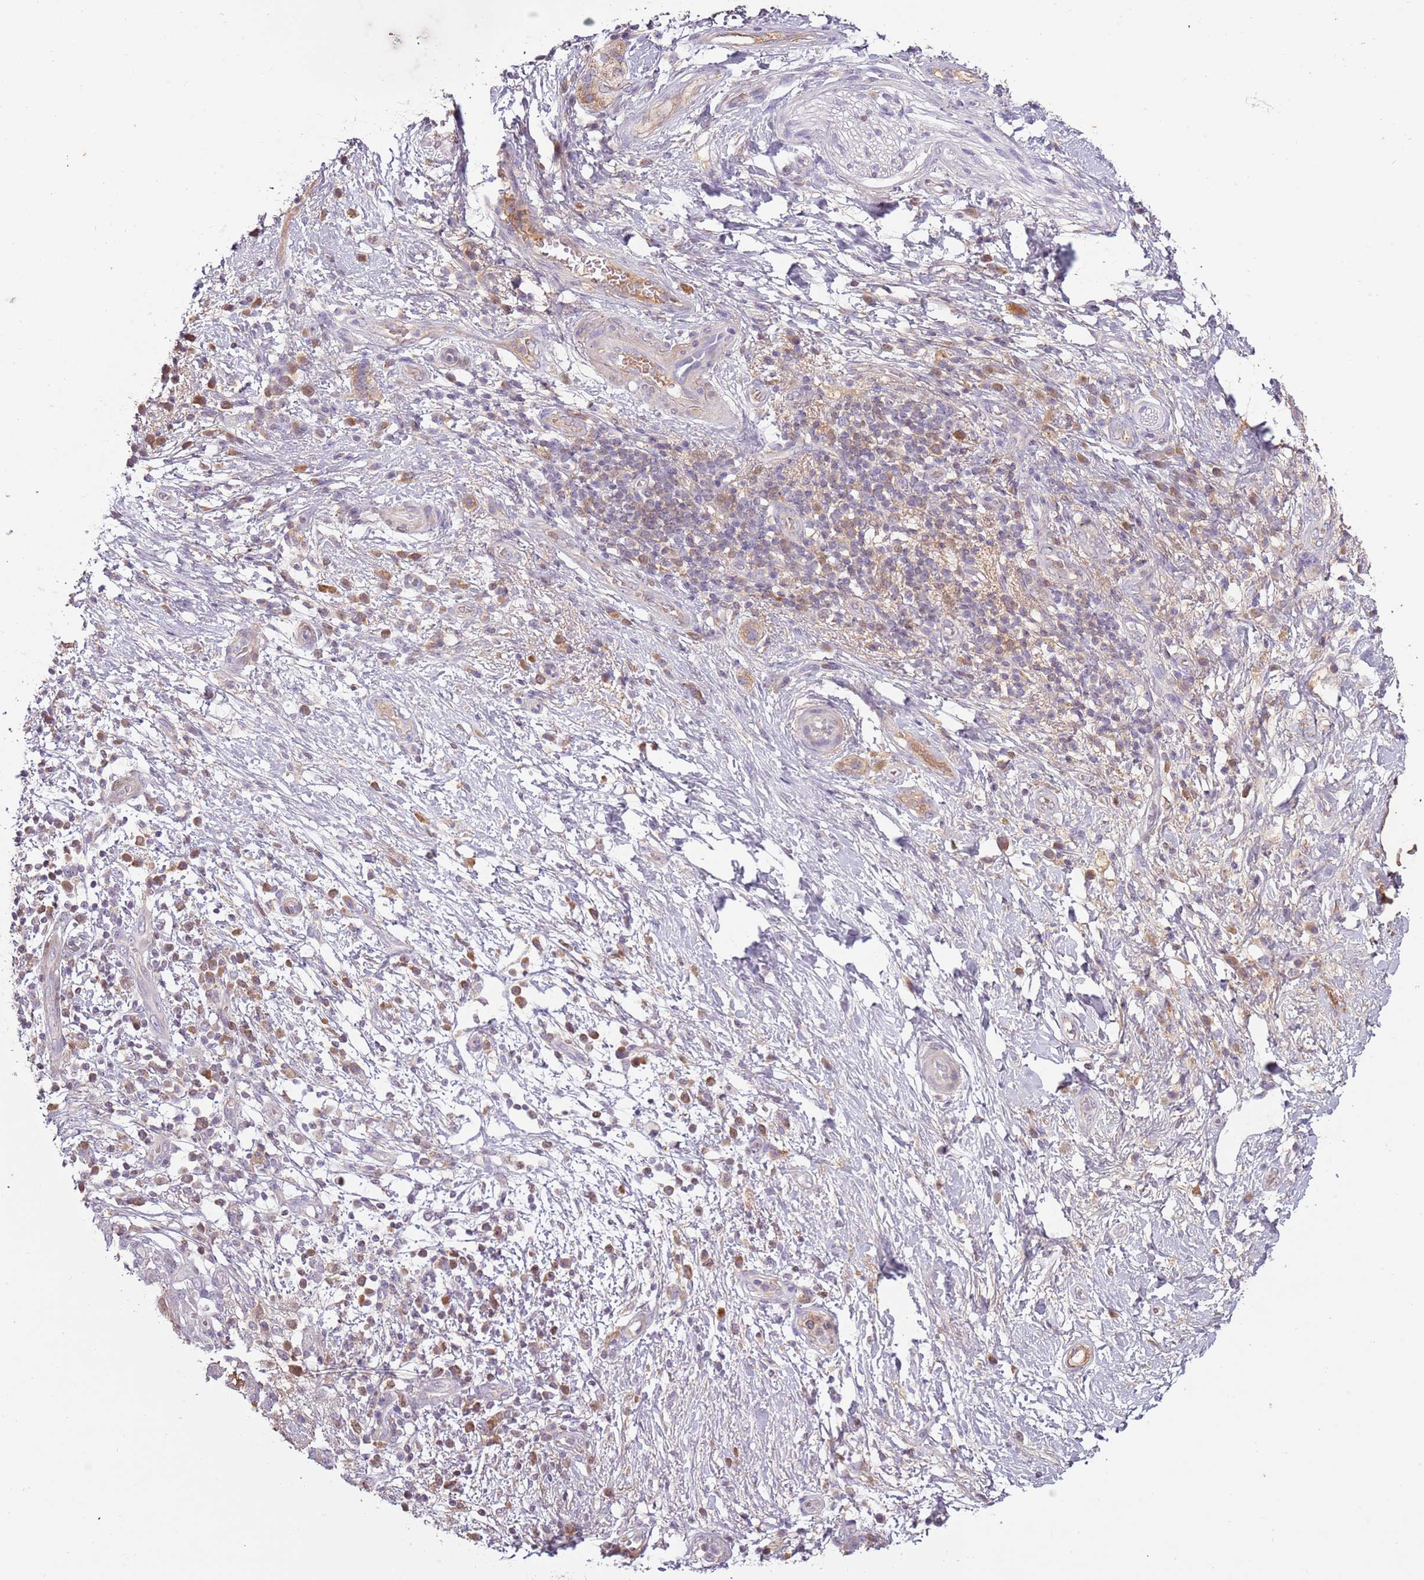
{"staining": {"intensity": "moderate", "quantity": "25%-75%", "location": "nuclear"}, "tissue": "pancreatic cancer", "cell_type": "Tumor cells", "image_type": "cancer", "snomed": [{"axis": "morphology", "description": "Adenocarcinoma, NOS"}, {"axis": "topography", "description": "Pancreas"}], "caption": "Immunohistochemistry (IHC) of human pancreatic cancer displays medium levels of moderate nuclear staining in approximately 25%-75% of tumor cells.", "gene": "SYS1", "patient": {"sex": "male", "age": 68}}